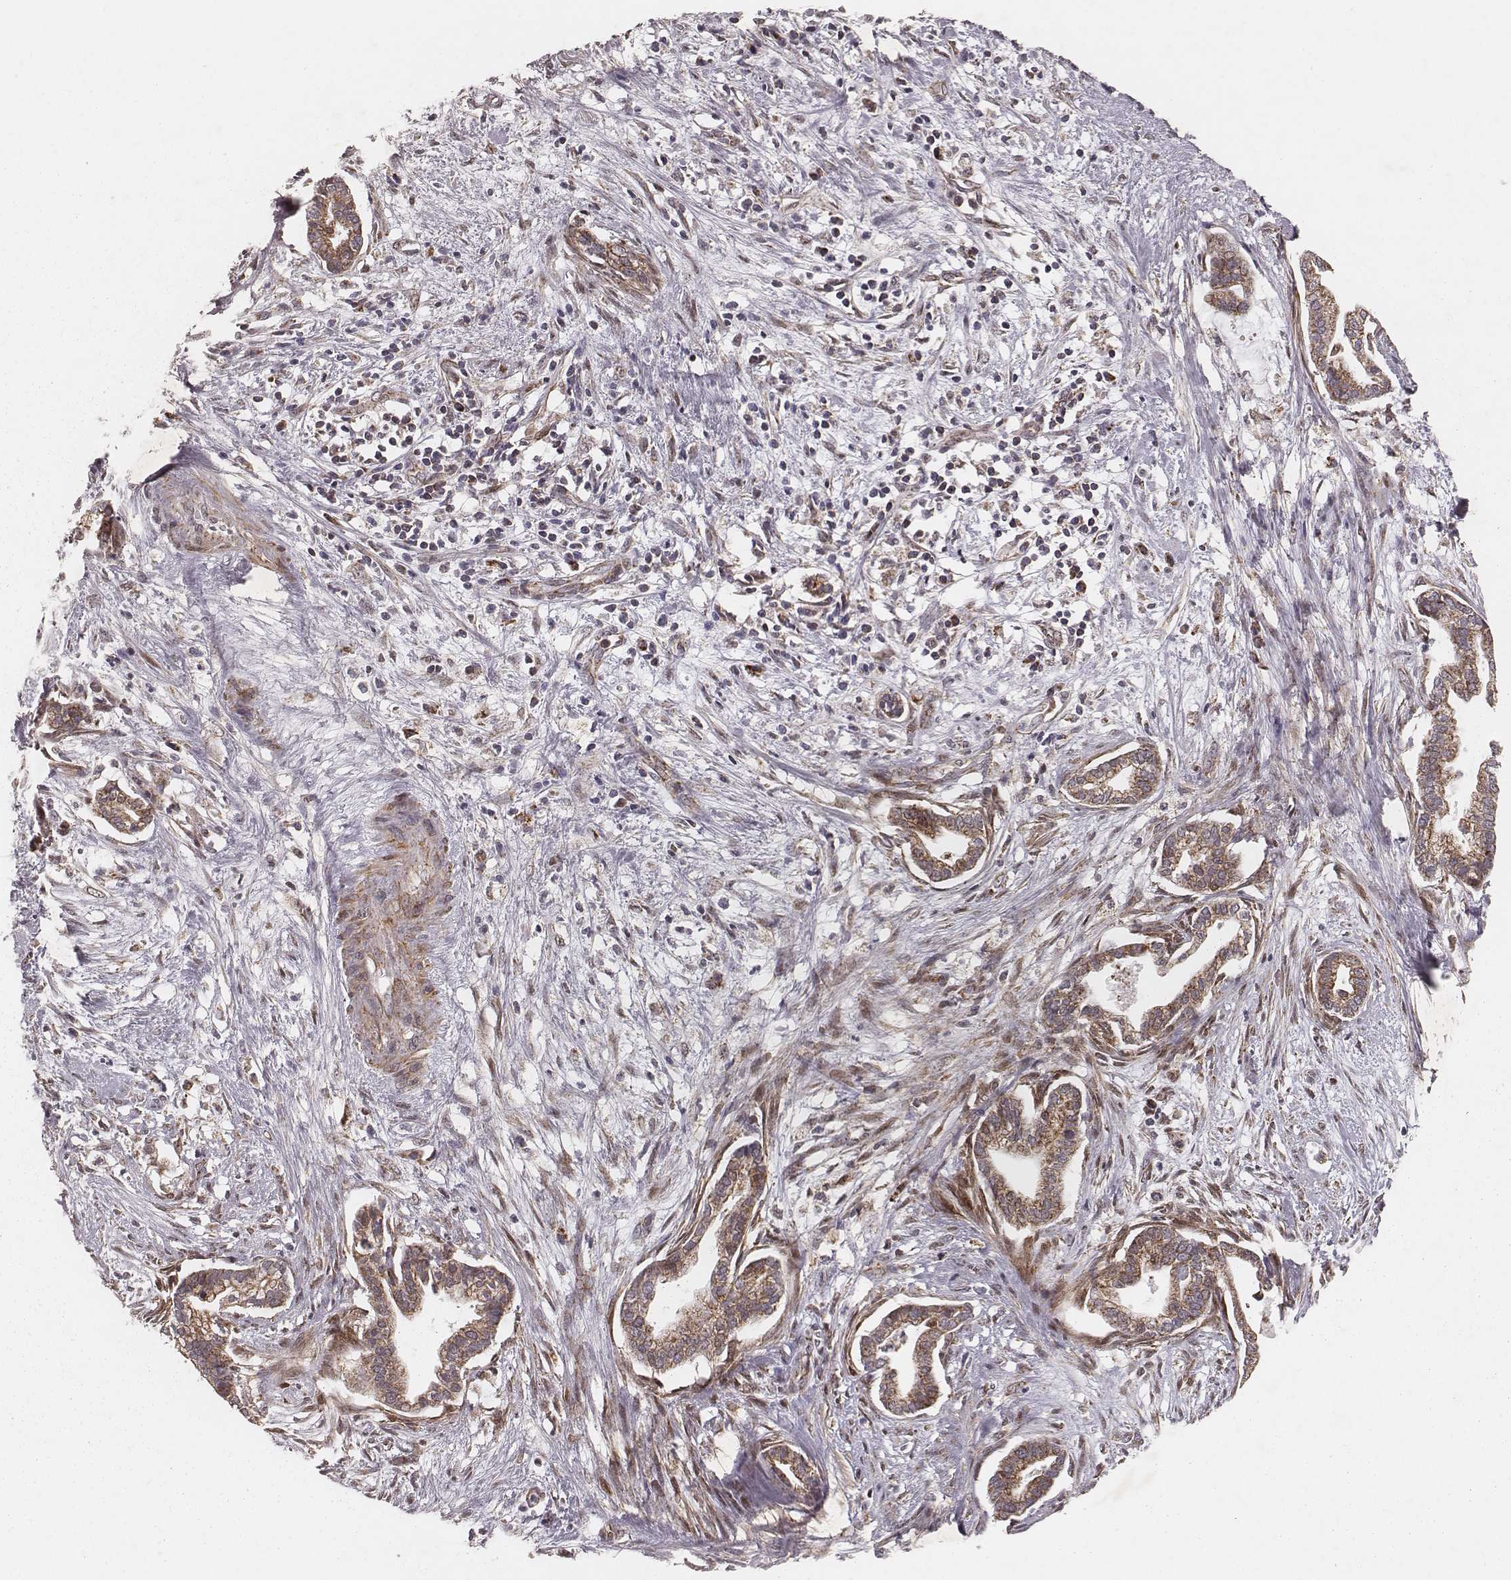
{"staining": {"intensity": "moderate", "quantity": ">75%", "location": "cytoplasmic/membranous"}, "tissue": "cervical cancer", "cell_type": "Tumor cells", "image_type": "cancer", "snomed": [{"axis": "morphology", "description": "Adenocarcinoma, NOS"}, {"axis": "topography", "description": "Cervix"}], "caption": "The histopathology image displays staining of cervical adenocarcinoma, revealing moderate cytoplasmic/membranous protein positivity (brown color) within tumor cells. Immunohistochemistry stains the protein of interest in brown and the nuclei are stained blue.", "gene": "NDUFA7", "patient": {"sex": "female", "age": 62}}